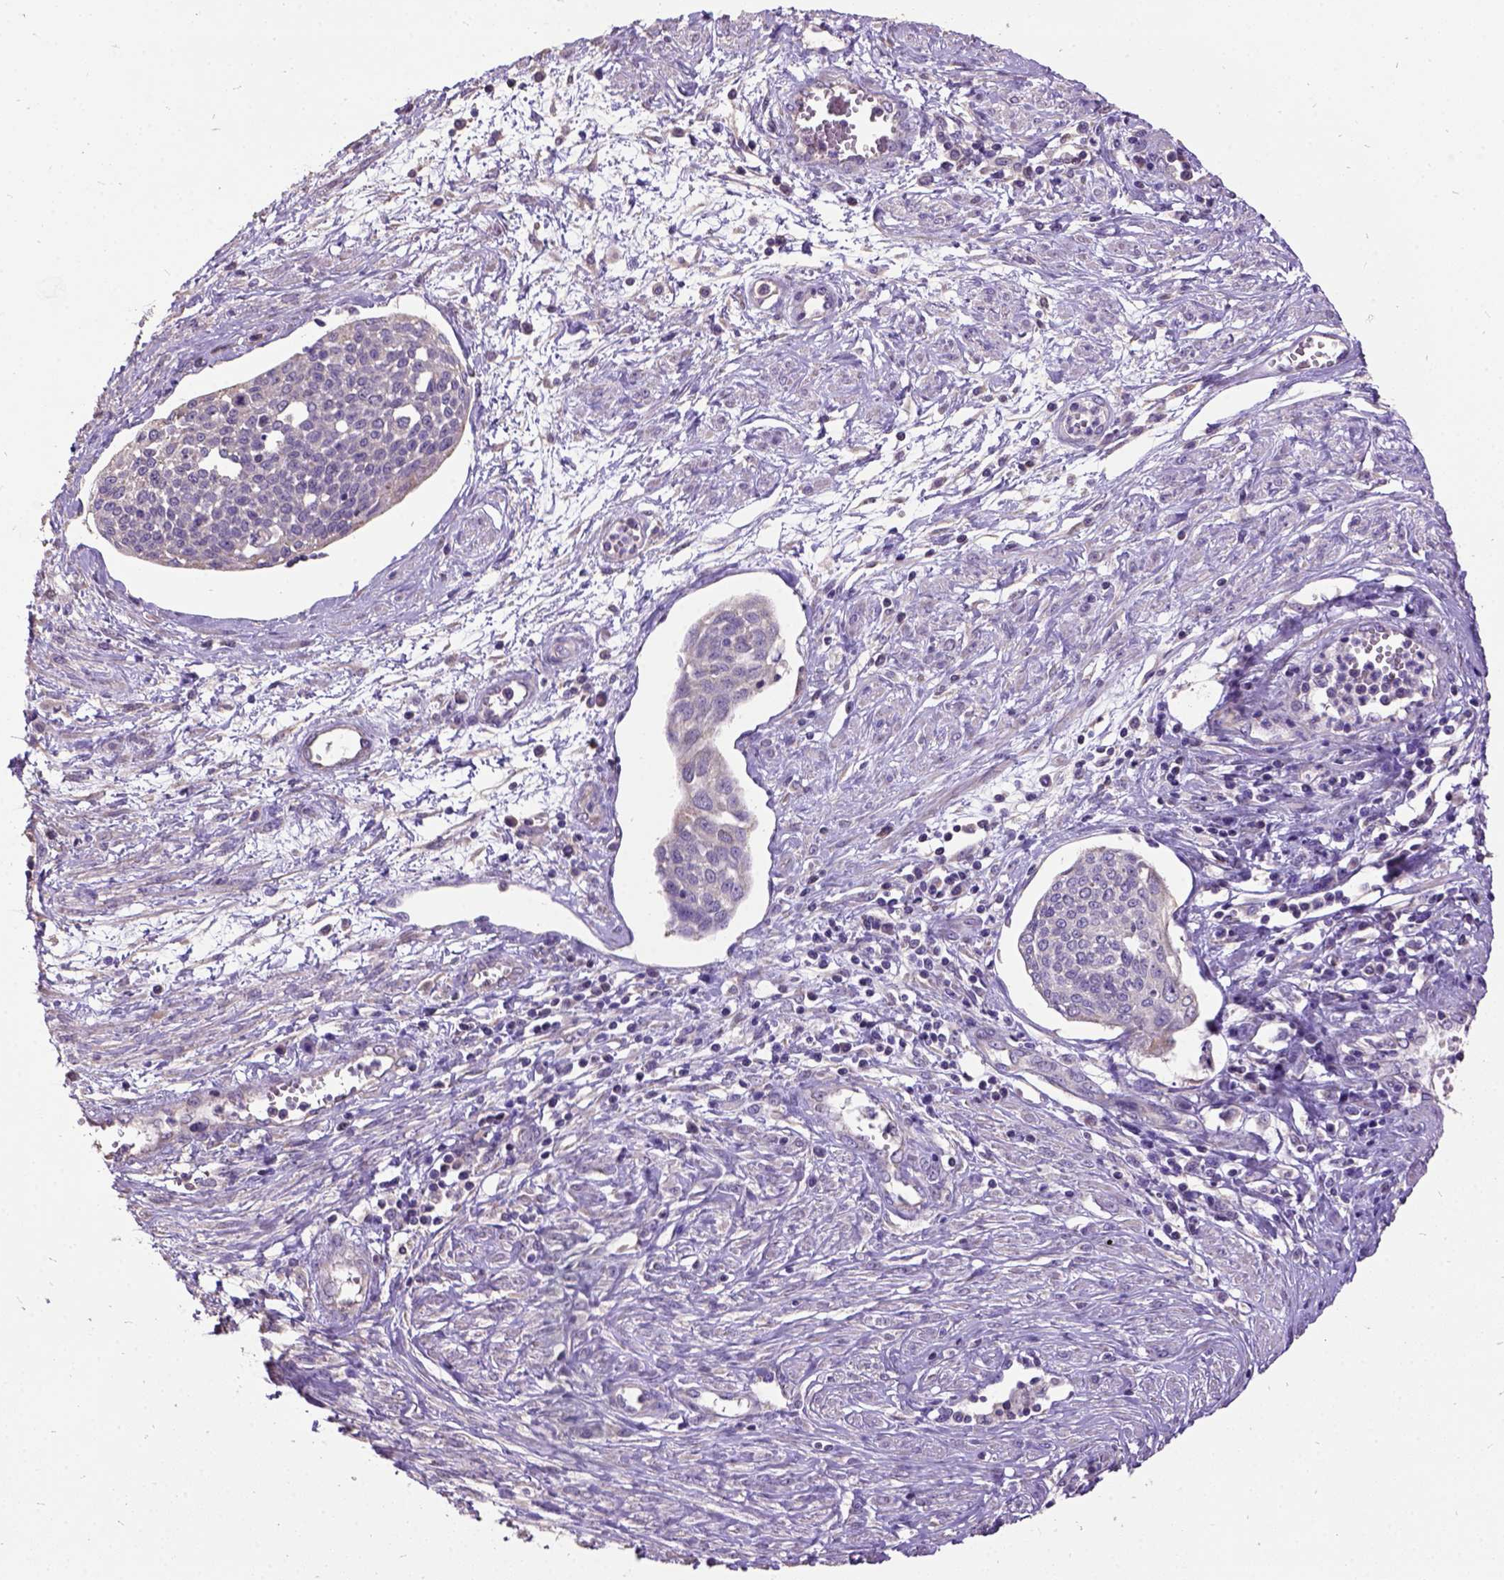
{"staining": {"intensity": "negative", "quantity": "none", "location": "none"}, "tissue": "cervical cancer", "cell_type": "Tumor cells", "image_type": "cancer", "snomed": [{"axis": "morphology", "description": "Squamous cell carcinoma, NOS"}, {"axis": "topography", "description": "Cervix"}], "caption": "This histopathology image is of squamous cell carcinoma (cervical) stained with IHC to label a protein in brown with the nuclei are counter-stained blue. There is no staining in tumor cells. Brightfield microscopy of immunohistochemistry (IHC) stained with DAB (3,3'-diaminobenzidine) (brown) and hematoxylin (blue), captured at high magnification.", "gene": "DQX1", "patient": {"sex": "female", "age": 34}}